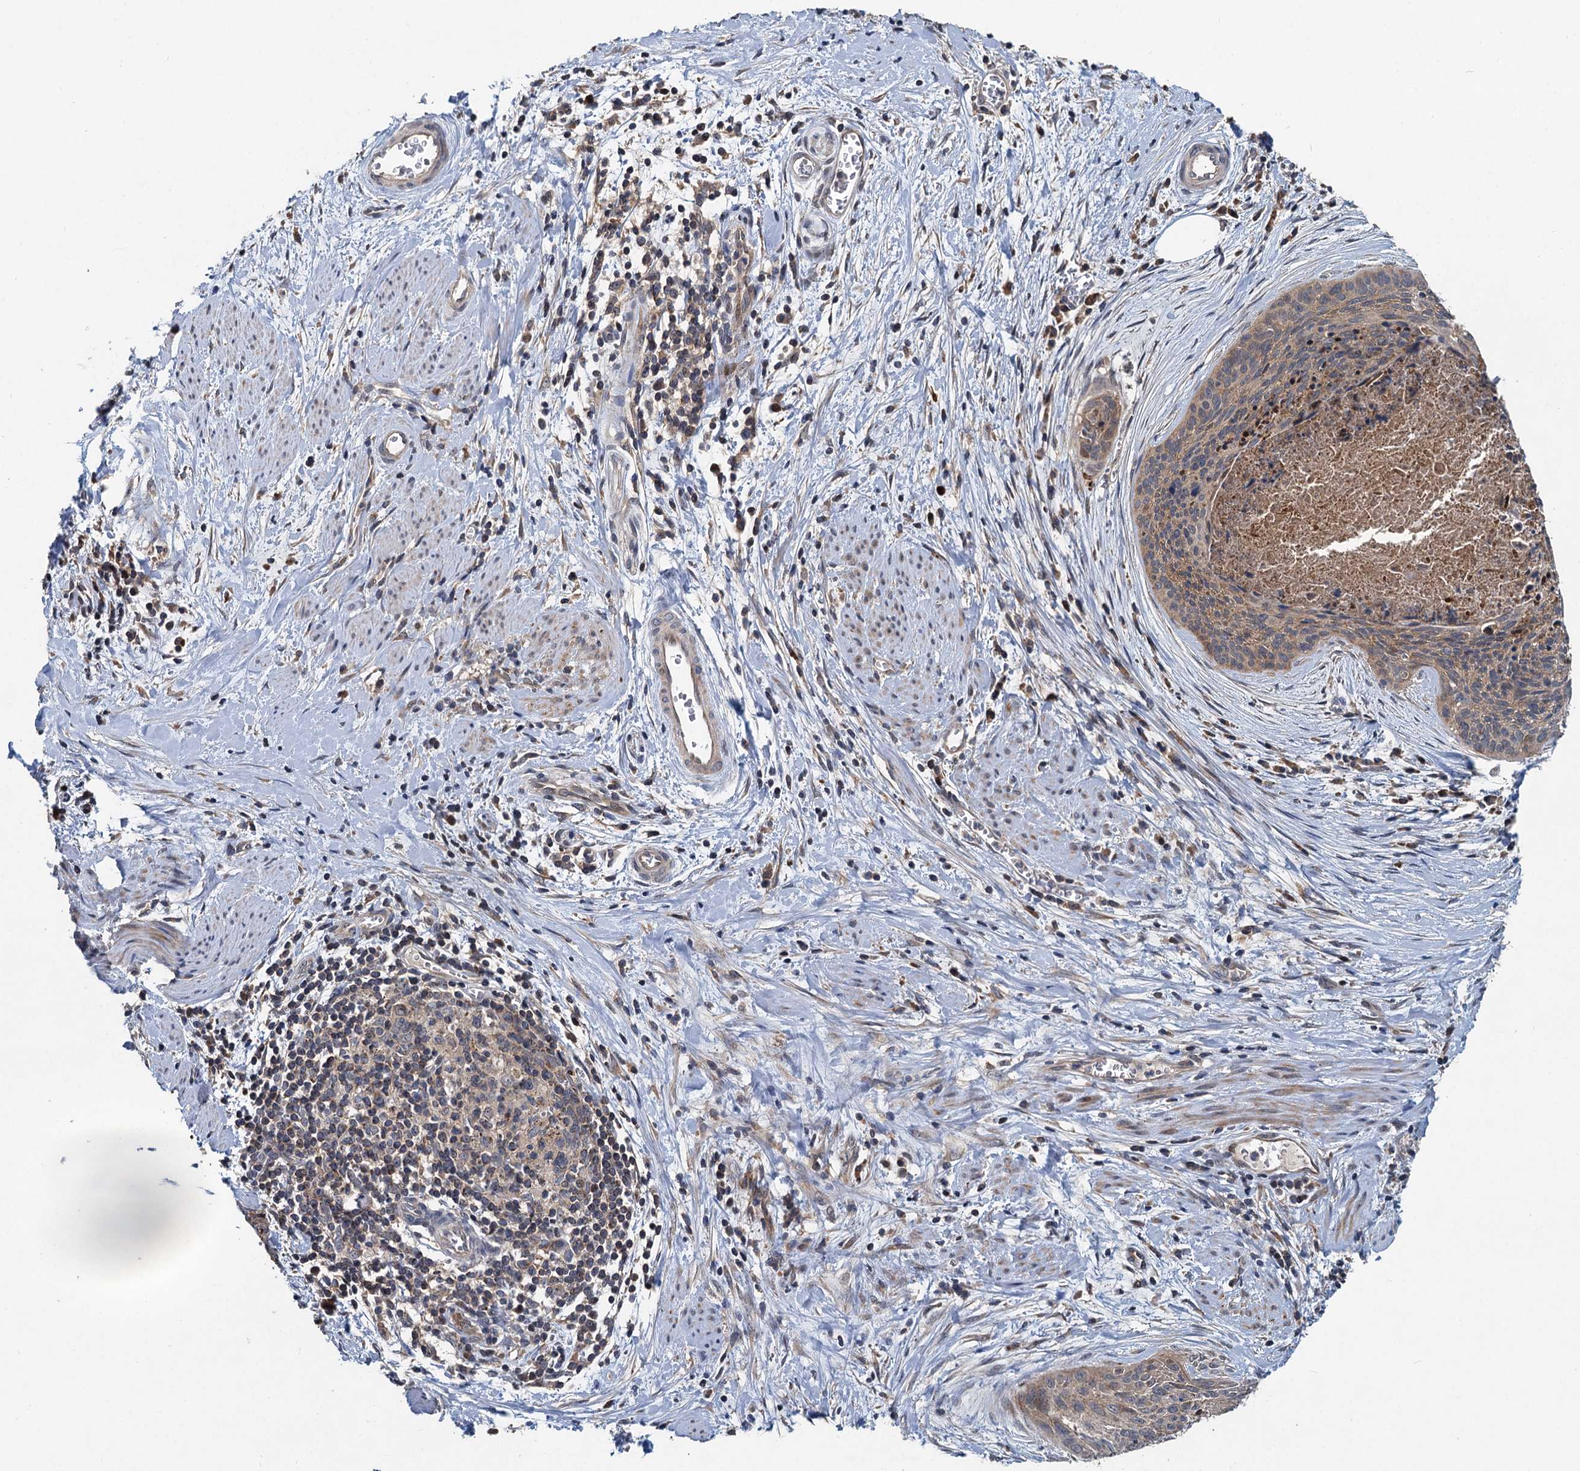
{"staining": {"intensity": "weak", "quantity": "25%-75%", "location": "cytoplasmic/membranous"}, "tissue": "cervical cancer", "cell_type": "Tumor cells", "image_type": "cancer", "snomed": [{"axis": "morphology", "description": "Squamous cell carcinoma, NOS"}, {"axis": "topography", "description": "Cervix"}], "caption": "Immunohistochemistry of squamous cell carcinoma (cervical) displays low levels of weak cytoplasmic/membranous positivity in about 25%-75% of tumor cells. (DAB IHC with brightfield microscopy, high magnification).", "gene": "OTUB1", "patient": {"sex": "female", "age": 55}}